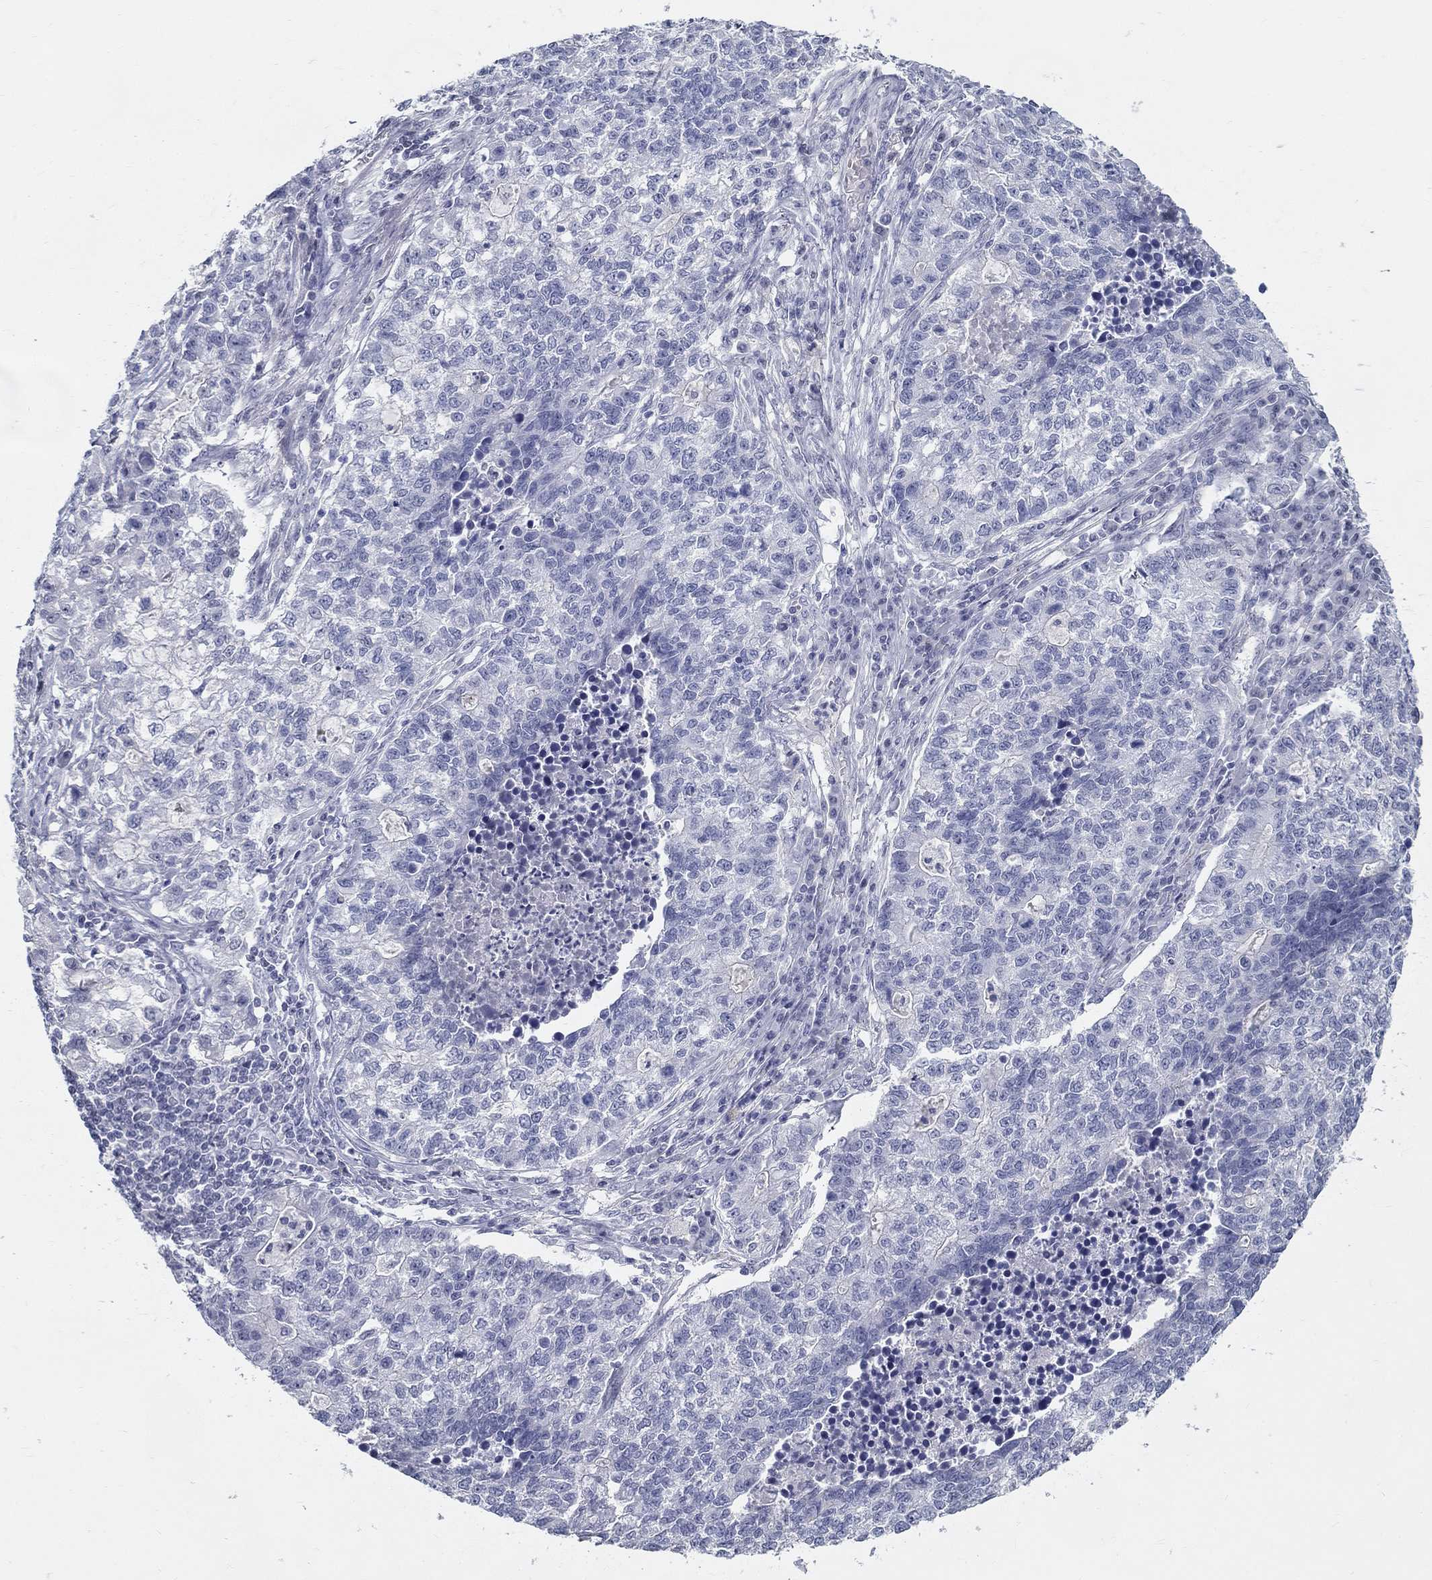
{"staining": {"intensity": "negative", "quantity": "none", "location": "none"}, "tissue": "lung cancer", "cell_type": "Tumor cells", "image_type": "cancer", "snomed": [{"axis": "morphology", "description": "Adenocarcinoma, NOS"}, {"axis": "topography", "description": "Lung"}], "caption": "This is an IHC photomicrograph of human adenocarcinoma (lung). There is no positivity in tumor cells.", "gene": "GUCA1A", "patient": {"sex": "male", "age": 57}}